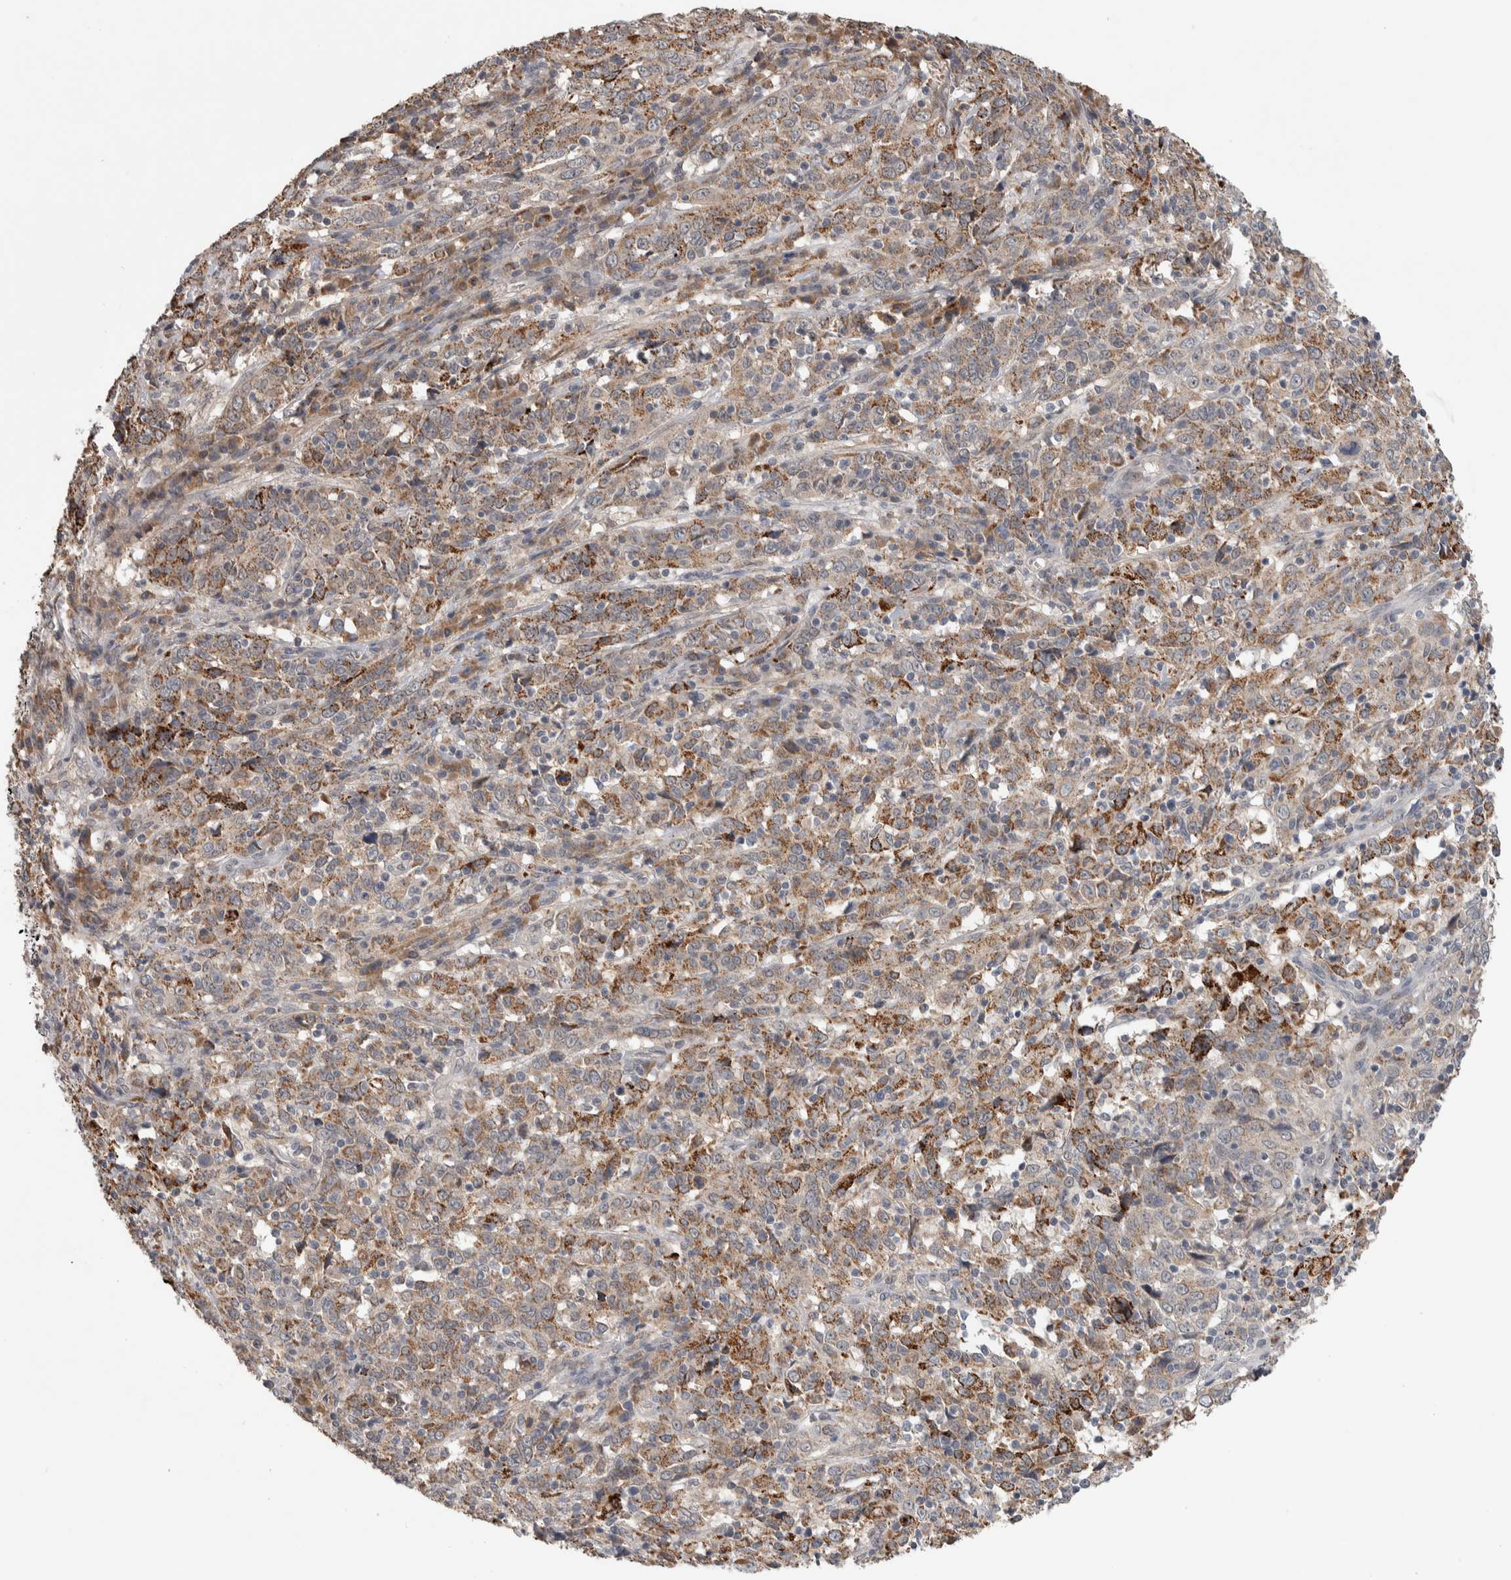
{"staining": {"intensity": "moderate", "quantity": ">75%", "location": "cytoplasmic/membranous"}, "tissue": "cervical cancer", "cell_type": "Tumor cells", "image_type": "cancer", "snomed": [{"axis": "morphology", "description": "Squamous cell carcinoma, NOS"}, {"axis": "topography", "description": "Cervix"}], "caption": "A micrograph of human cervical squamous cell carcinoma stained for a protein reveals moderate cytoplasmic/membranous brown staining in tumor cells.", "gene": "CHRM3", "patient": {"sex": "female", "age": 46}}